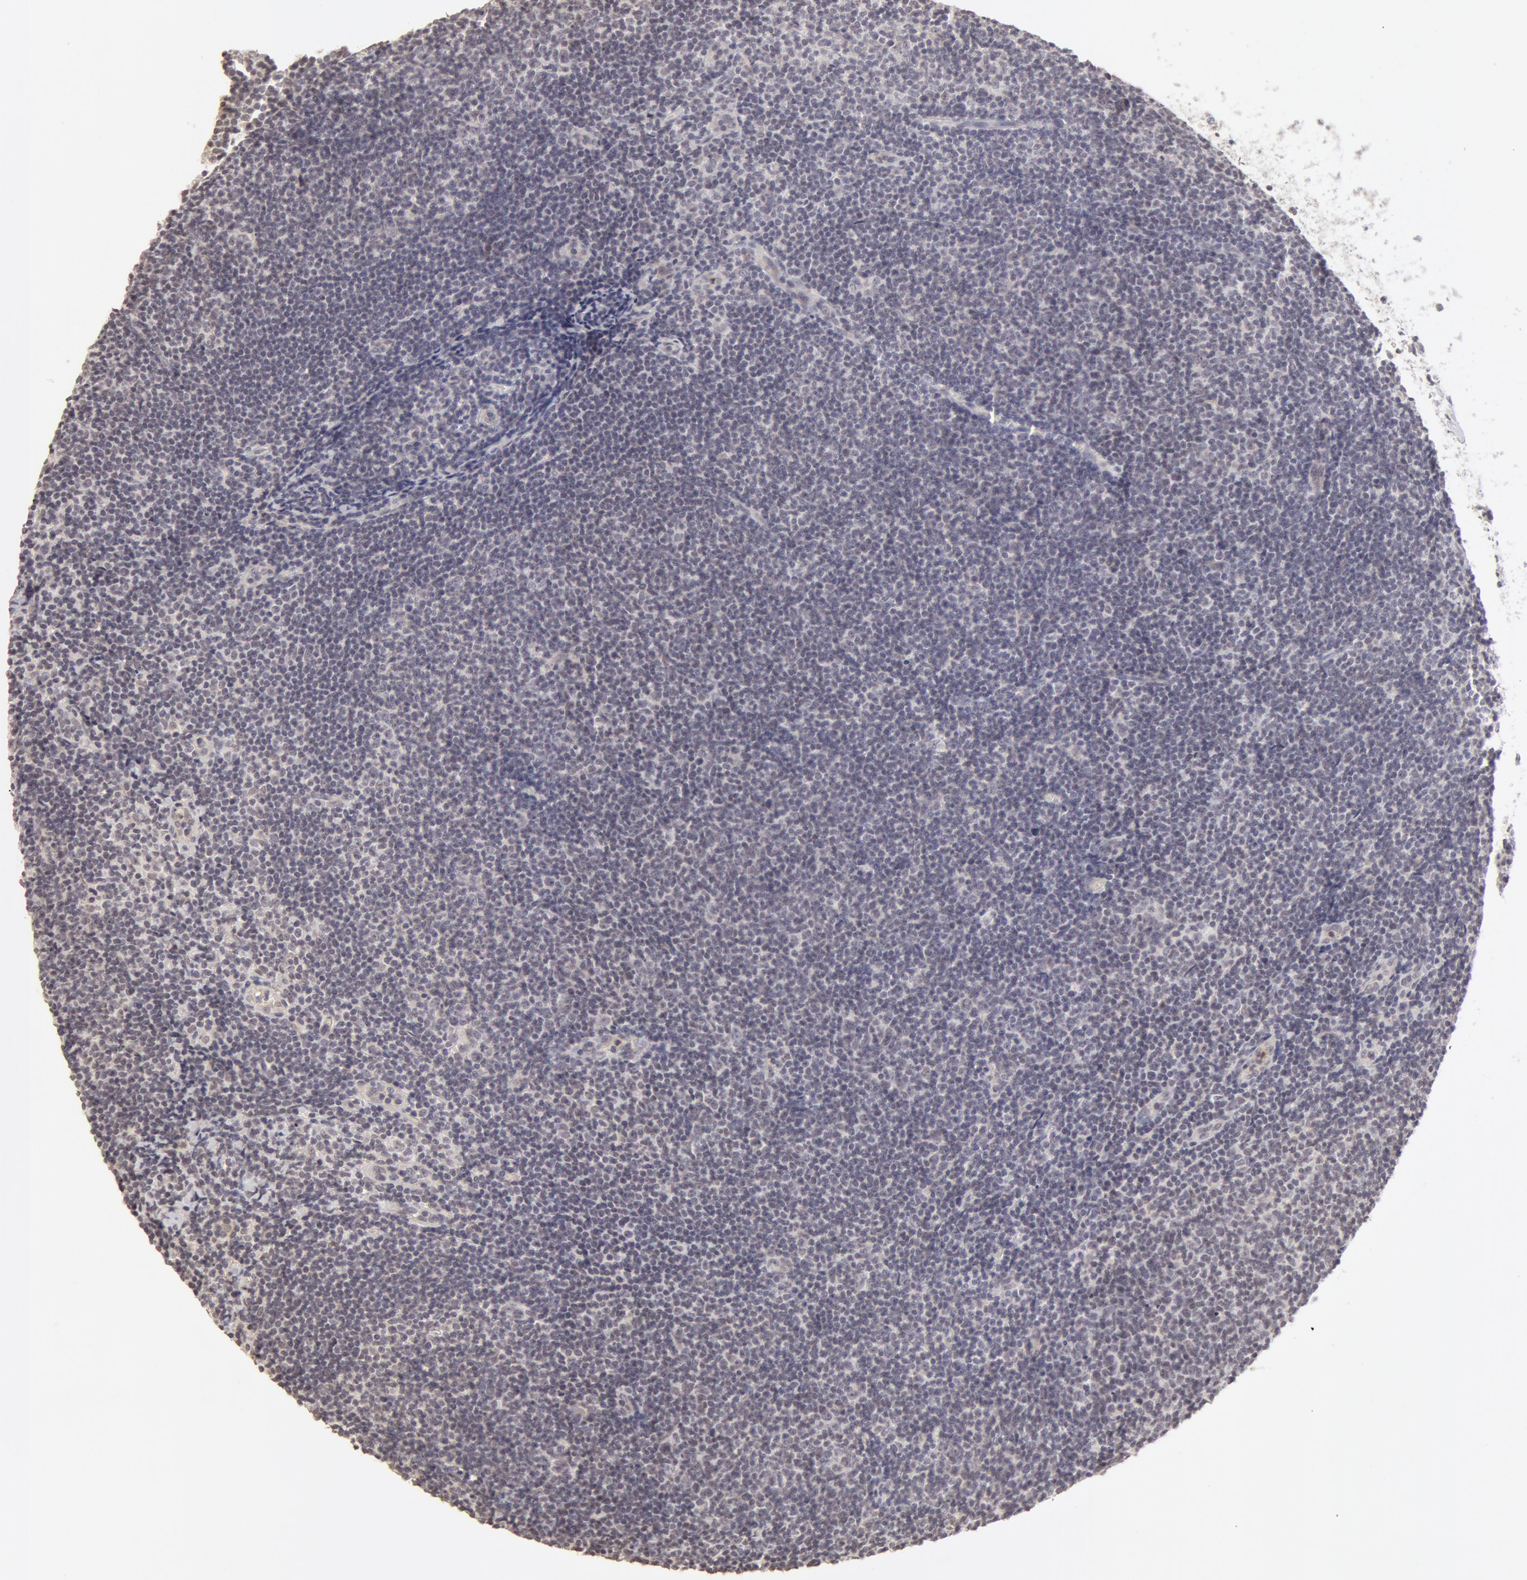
{"staining": {"intensity": "negative", "quantity": "none", "location": "none"}, "tissue": "lymphoma", "cell_type": "Tumor cells", "image_type": "cancer", "snomed": [{"axis": "morphology", "description": "Malignant lymphoma, non-Hodgkin's type, Low grade"}, {"axis": "topography", "description": "Lymph node"}], "caption": "The histopathology image displays no significant positivity in tumor cells of lymphoma.", "gene": "ADAM10", "patient": {"sex": "male", "age": 49}}